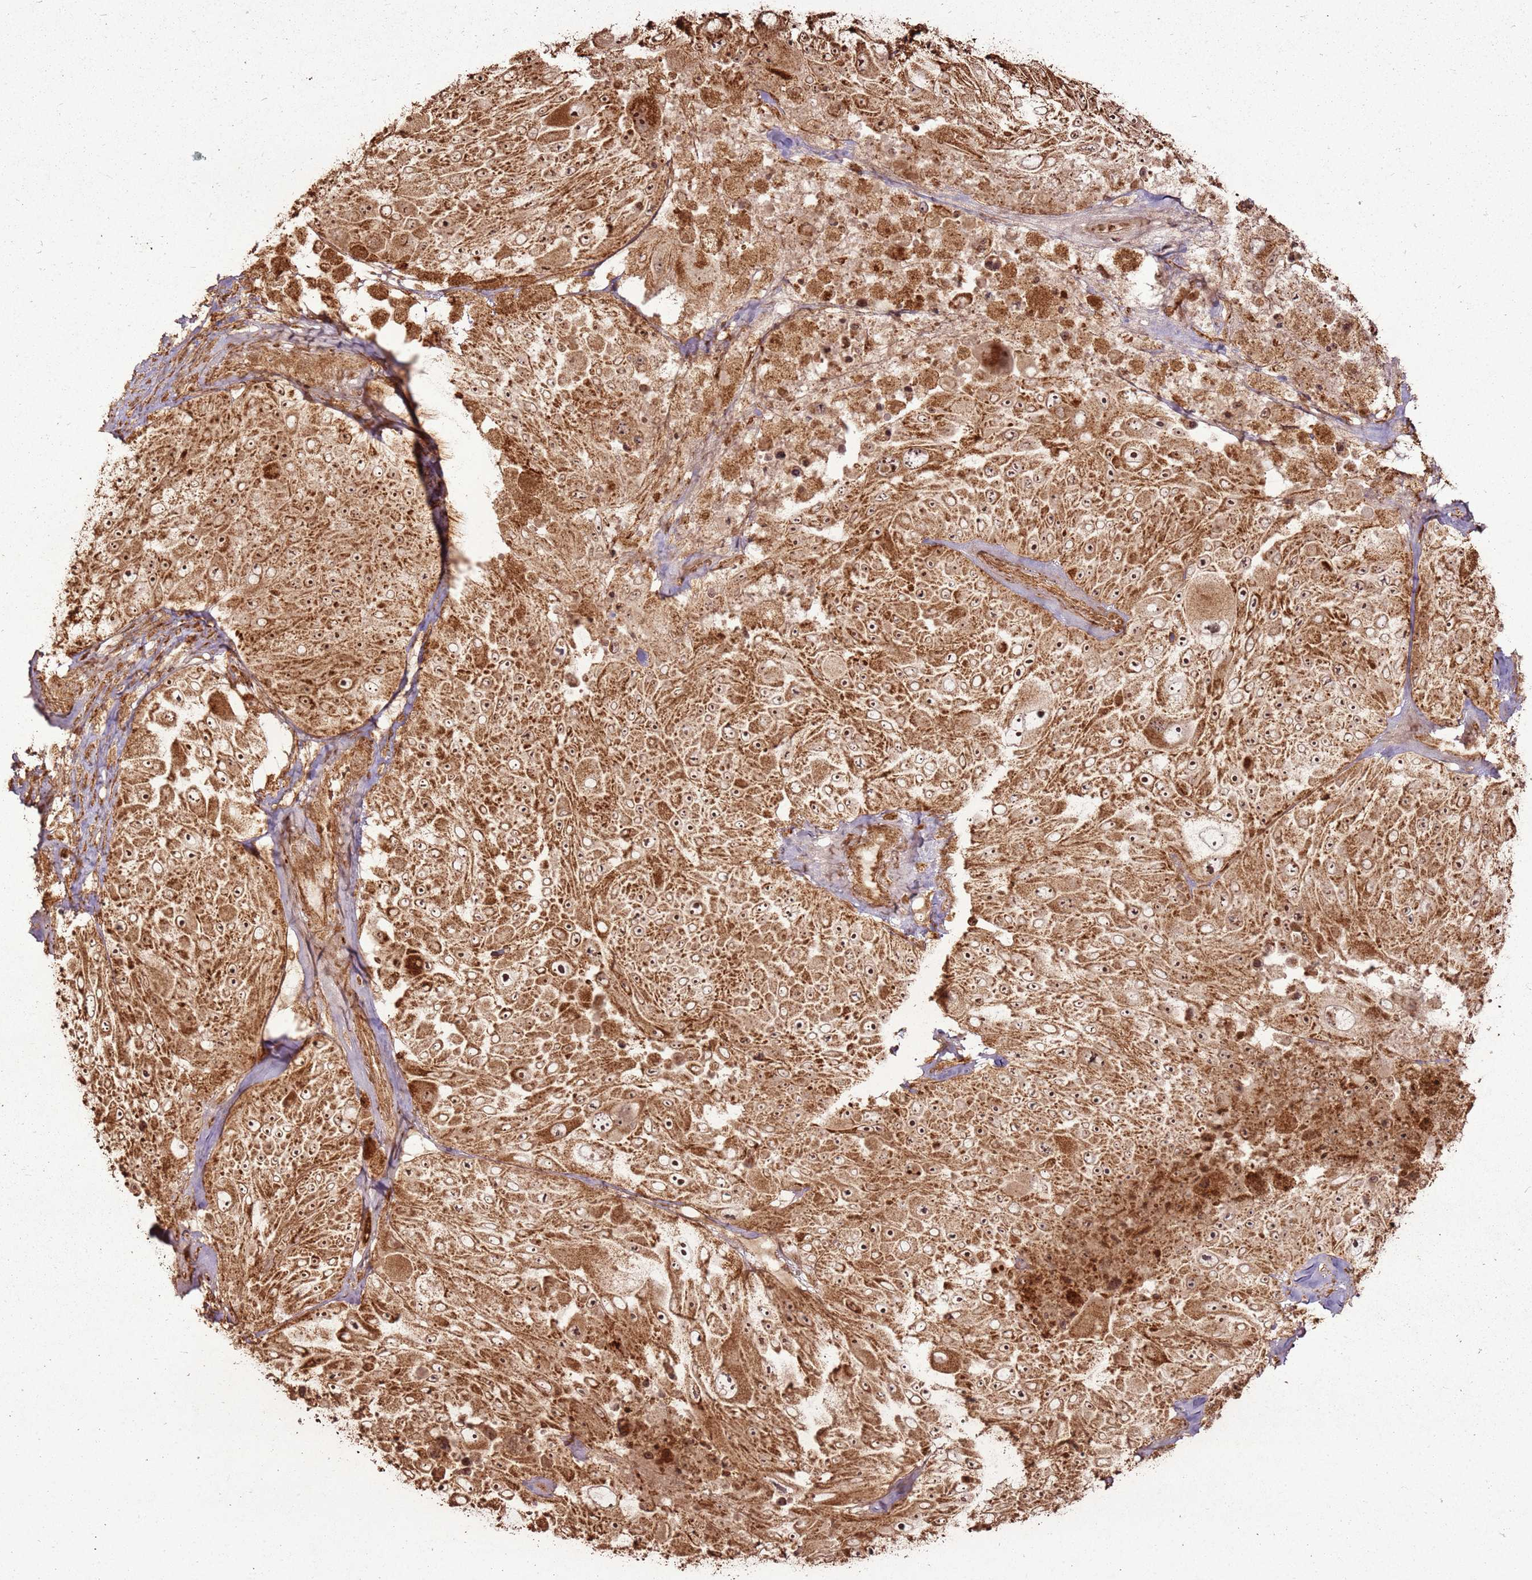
{"staining": {"intensity": "moderate", "quantity": ">75%", "location": "cytoplasmic/membranous,nuclear"}, "tissue": "melanoma", "cell_type": "Tumor cells", "image_type": "cancer", "snomed": [{"axis": "morphology", "description": "Malignant melanoma, Metastatic site"}, {"axis": "topography", "description": "Lymph node"}], "caption": "DAB (3,3'-diaminobenzidine) immunohistochemical staining of human melanoma shows moderate cytoplasmic/membranous and nuclear protein expression in about >75% of tumor cells.", "gene": "MRPS6", "patient": {"sex": "male", "age": 62}}